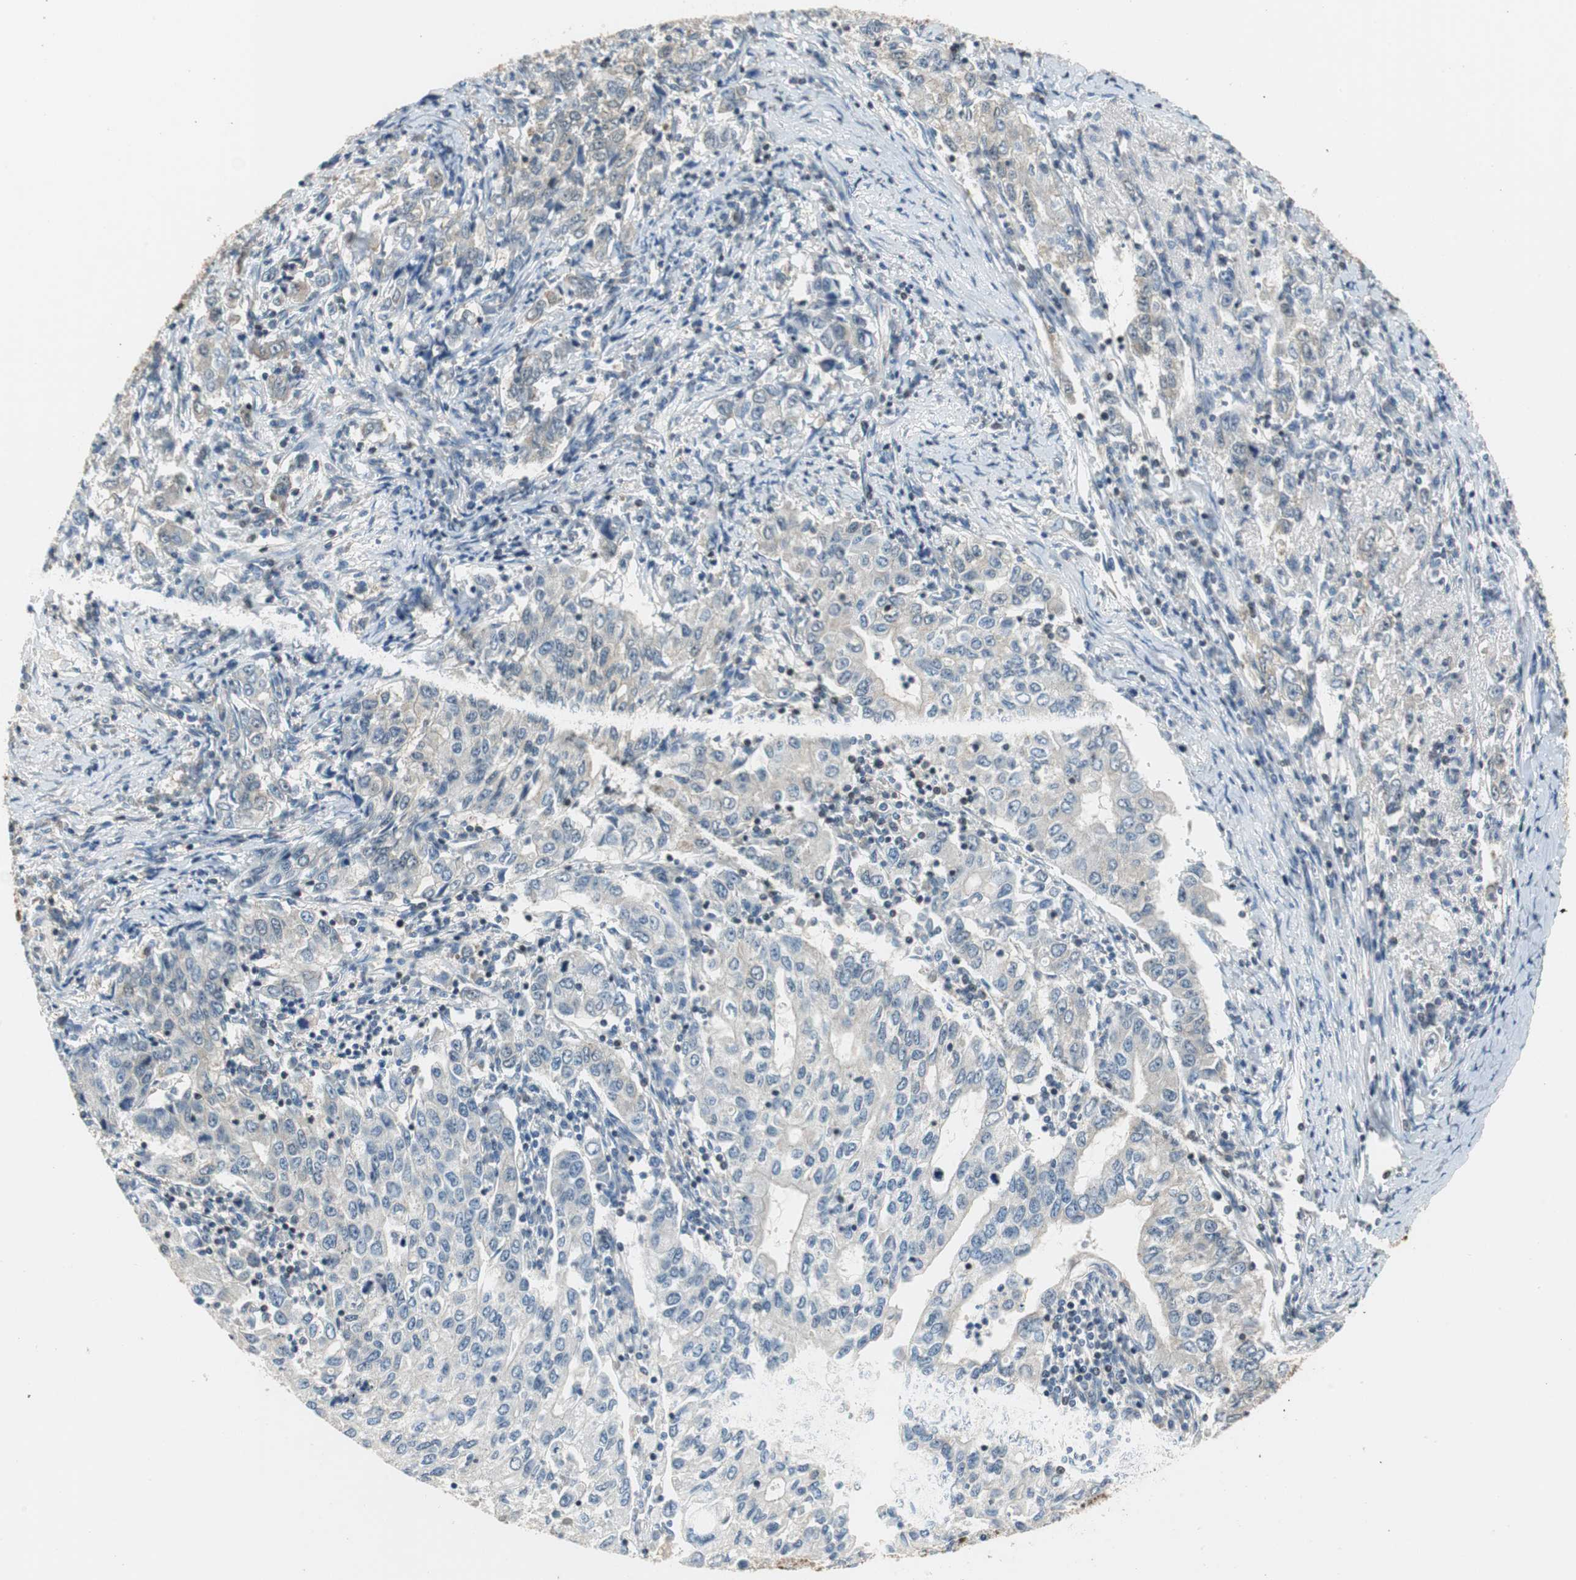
{"staining": {"intensity": "negative", "quantity": "none", "location": "none"}, "tissue": "stomach cancer", "cell_type": "Tumor cells", "image_type": "cancer", "snomed": [{"axis": "morphology", "description": "Adenocarcinoma, NOS"}, {"axis": "topography", "description": "Stomach, lower"}], "caption": "DAB (3,3'-diaminobenzidine) immunohistochemical staining of adenocarcinoma (stomach) displays no significant expression in tumor cells.", "gene": "GSDMD", "patient": {"sex": "female", "age": 72}}